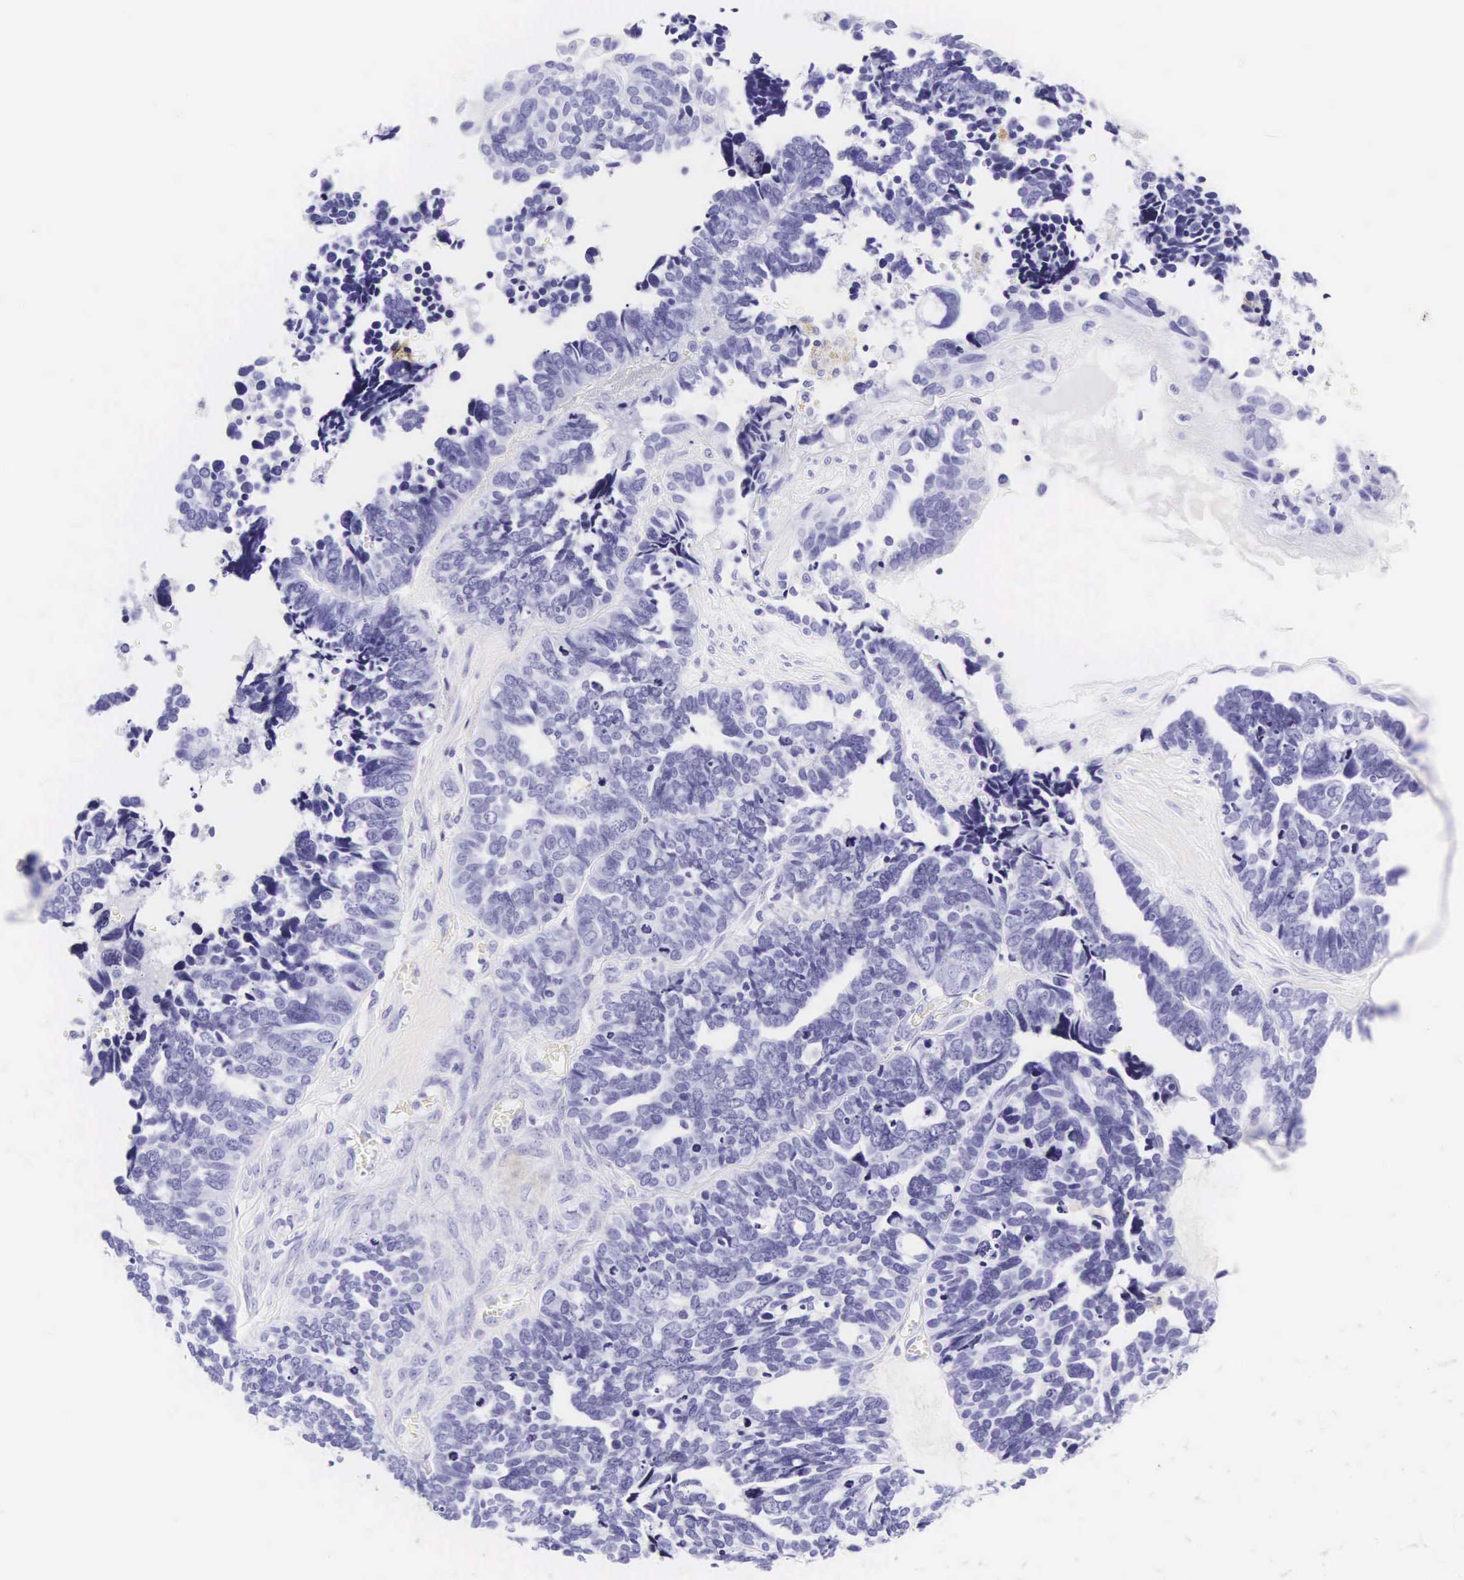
{"staining": {"intensity": "negative", "quantity": "none", "location": "none"}, "tissue": "ovarian cancer", "cell_type": "Tumor cells", "image_type": "cancer", "snomed": [{"axis": "morphology", "description": "Cystadenocarcinoma, serous, NOS"}, {"axis": "topography", "description": "Ovary"}], "caption": "Histopathology image shows no protein staining in tumor cells of serous cystadenocarcinoma (ovarian) tissue.", "gene": "CD1A", "patient": {"sex": "female", "age": 77}}